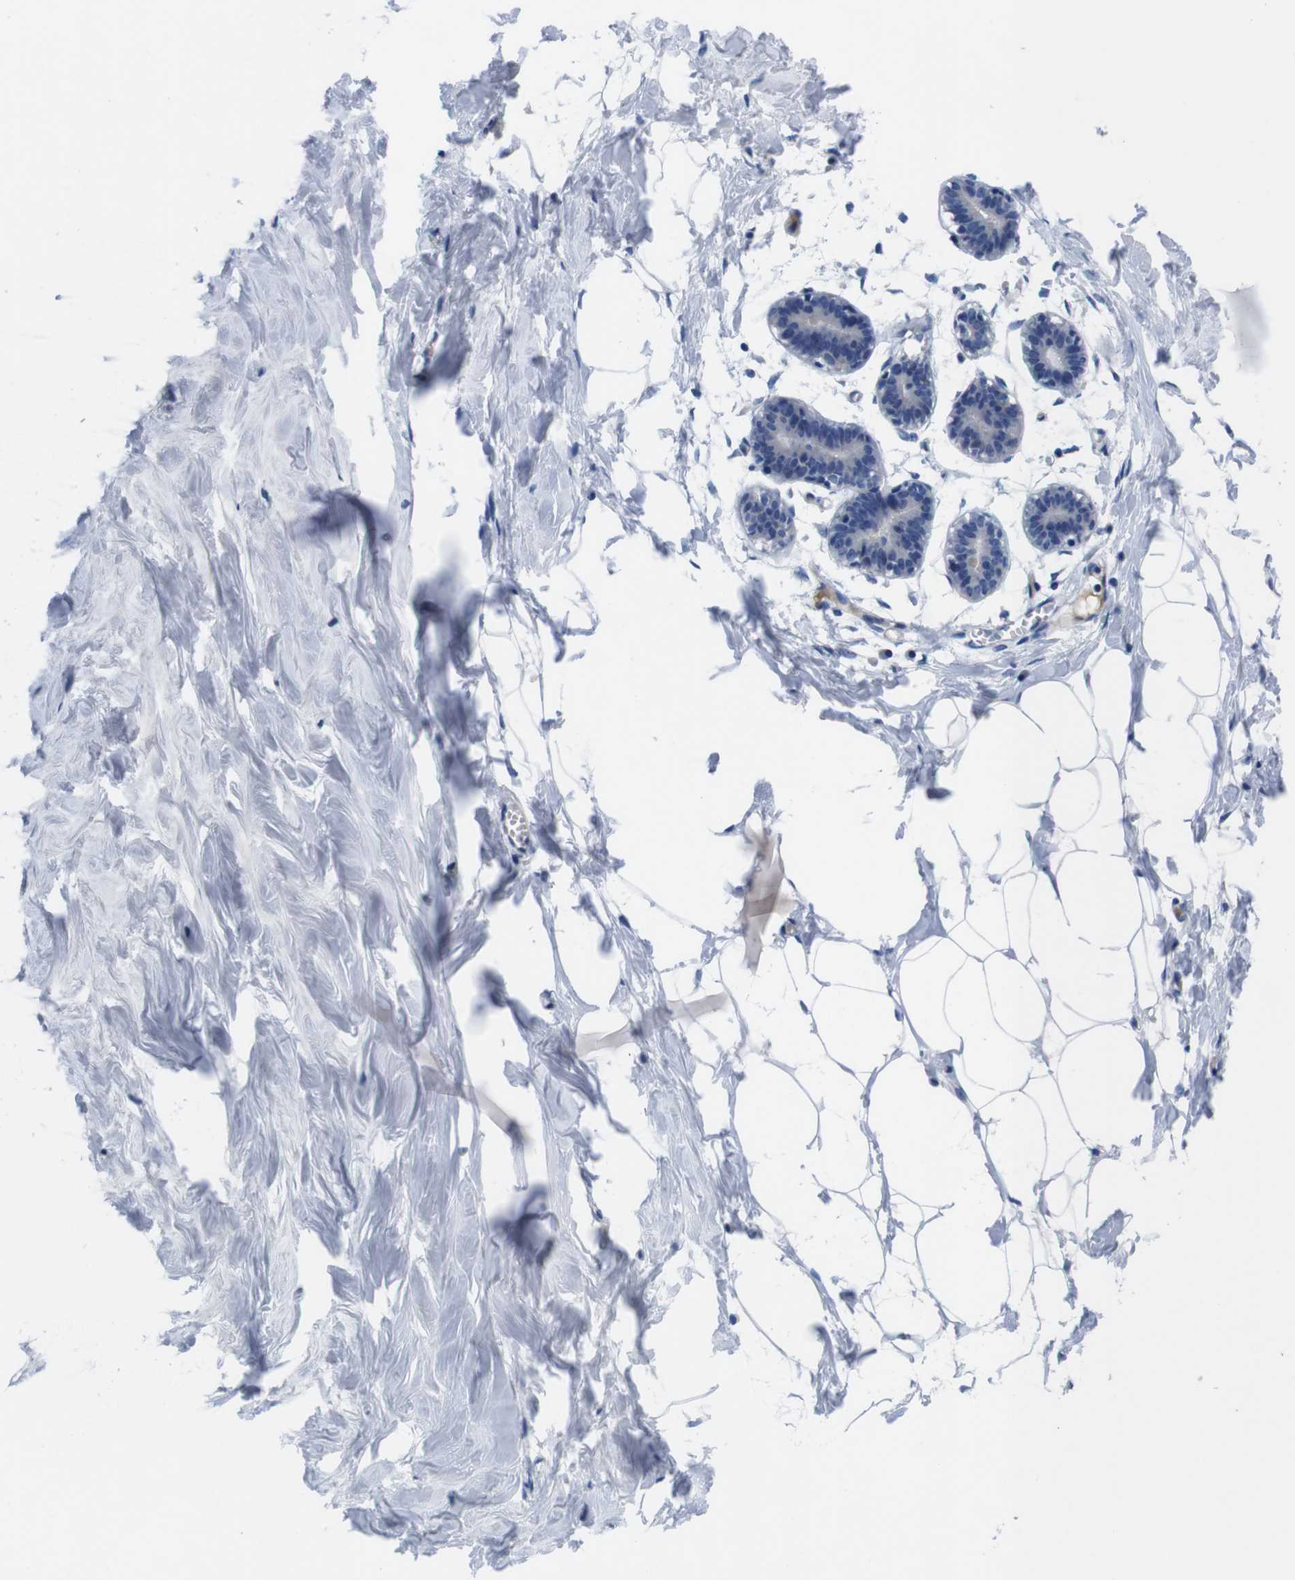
{"staining": {"intensity": "negative", "quantity": "none", "location": "none"}, "tissue": "breast", "cell_type": "Adipocytes", "image_type": "normal", "snomed": [{"axis": "morphology", "description": "Normal tissue, NOS"}, {"axis": "topography", "description": "Breast"}], "caption": "This is a histopathology image of immunohistochemistry staining of normal breast, which shows no staining in adipocytes.", "gene": "C1RL", "patient": {"sex": "female", "age": 27}}